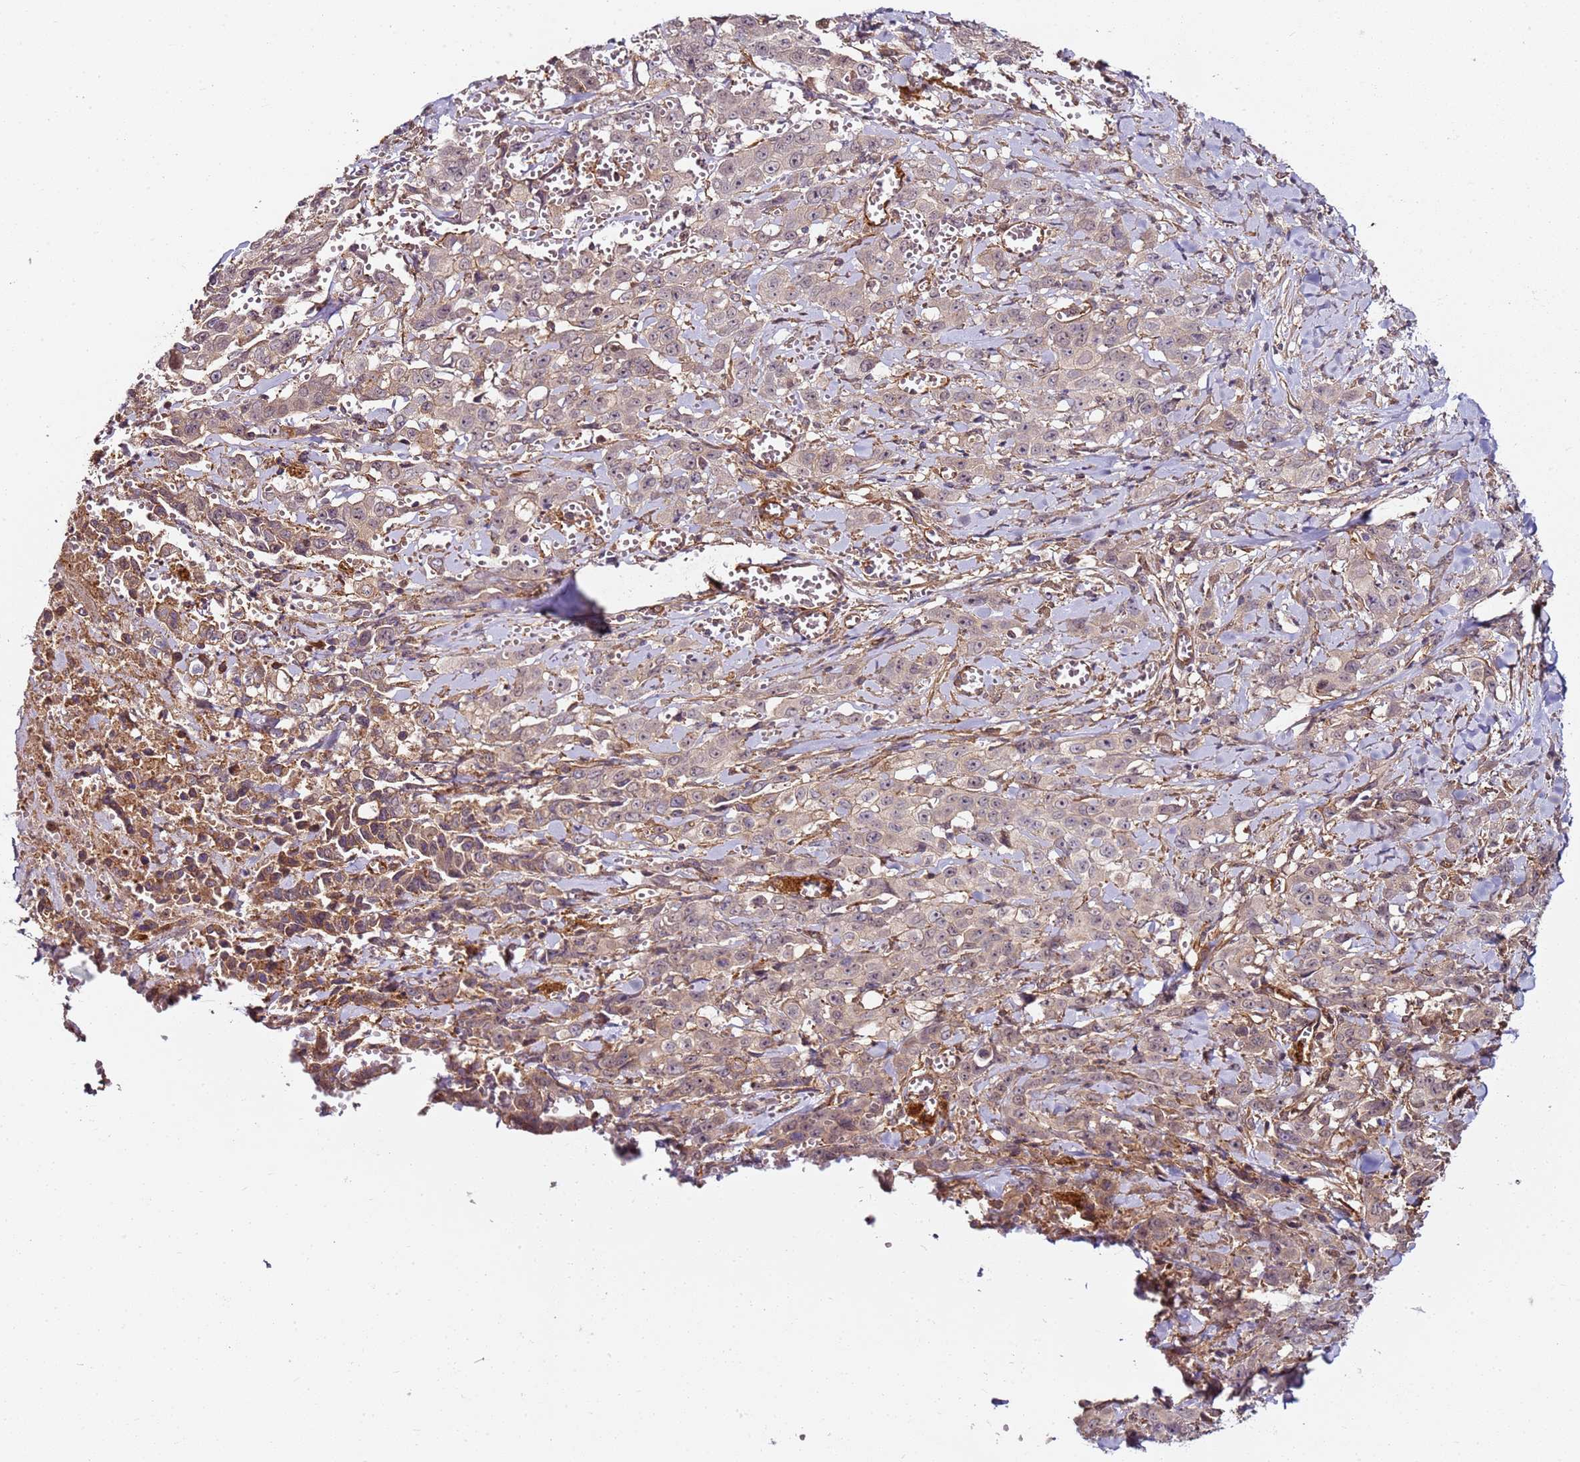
{"staining": {"intensity": "weak", "quantity": "<25%", "location": "cytoplasmic/membranous"}, "tissue": "stomach cancer", "cell_type": "Tumor cells", "image_type": "cancer", "snomed": [{"axis": "morphology", "description": "Adenocarcinoma, NOS"}, {"axis": "topography", "description": "Stomach, upper"}], "caption": "Immunohistochemical staining of stomach cancer (adenocarcinoma) exhibits no significant staining in tumor cells.", "gene": "CCNYL1", "patient": {"sex": "male", "age": 62}}